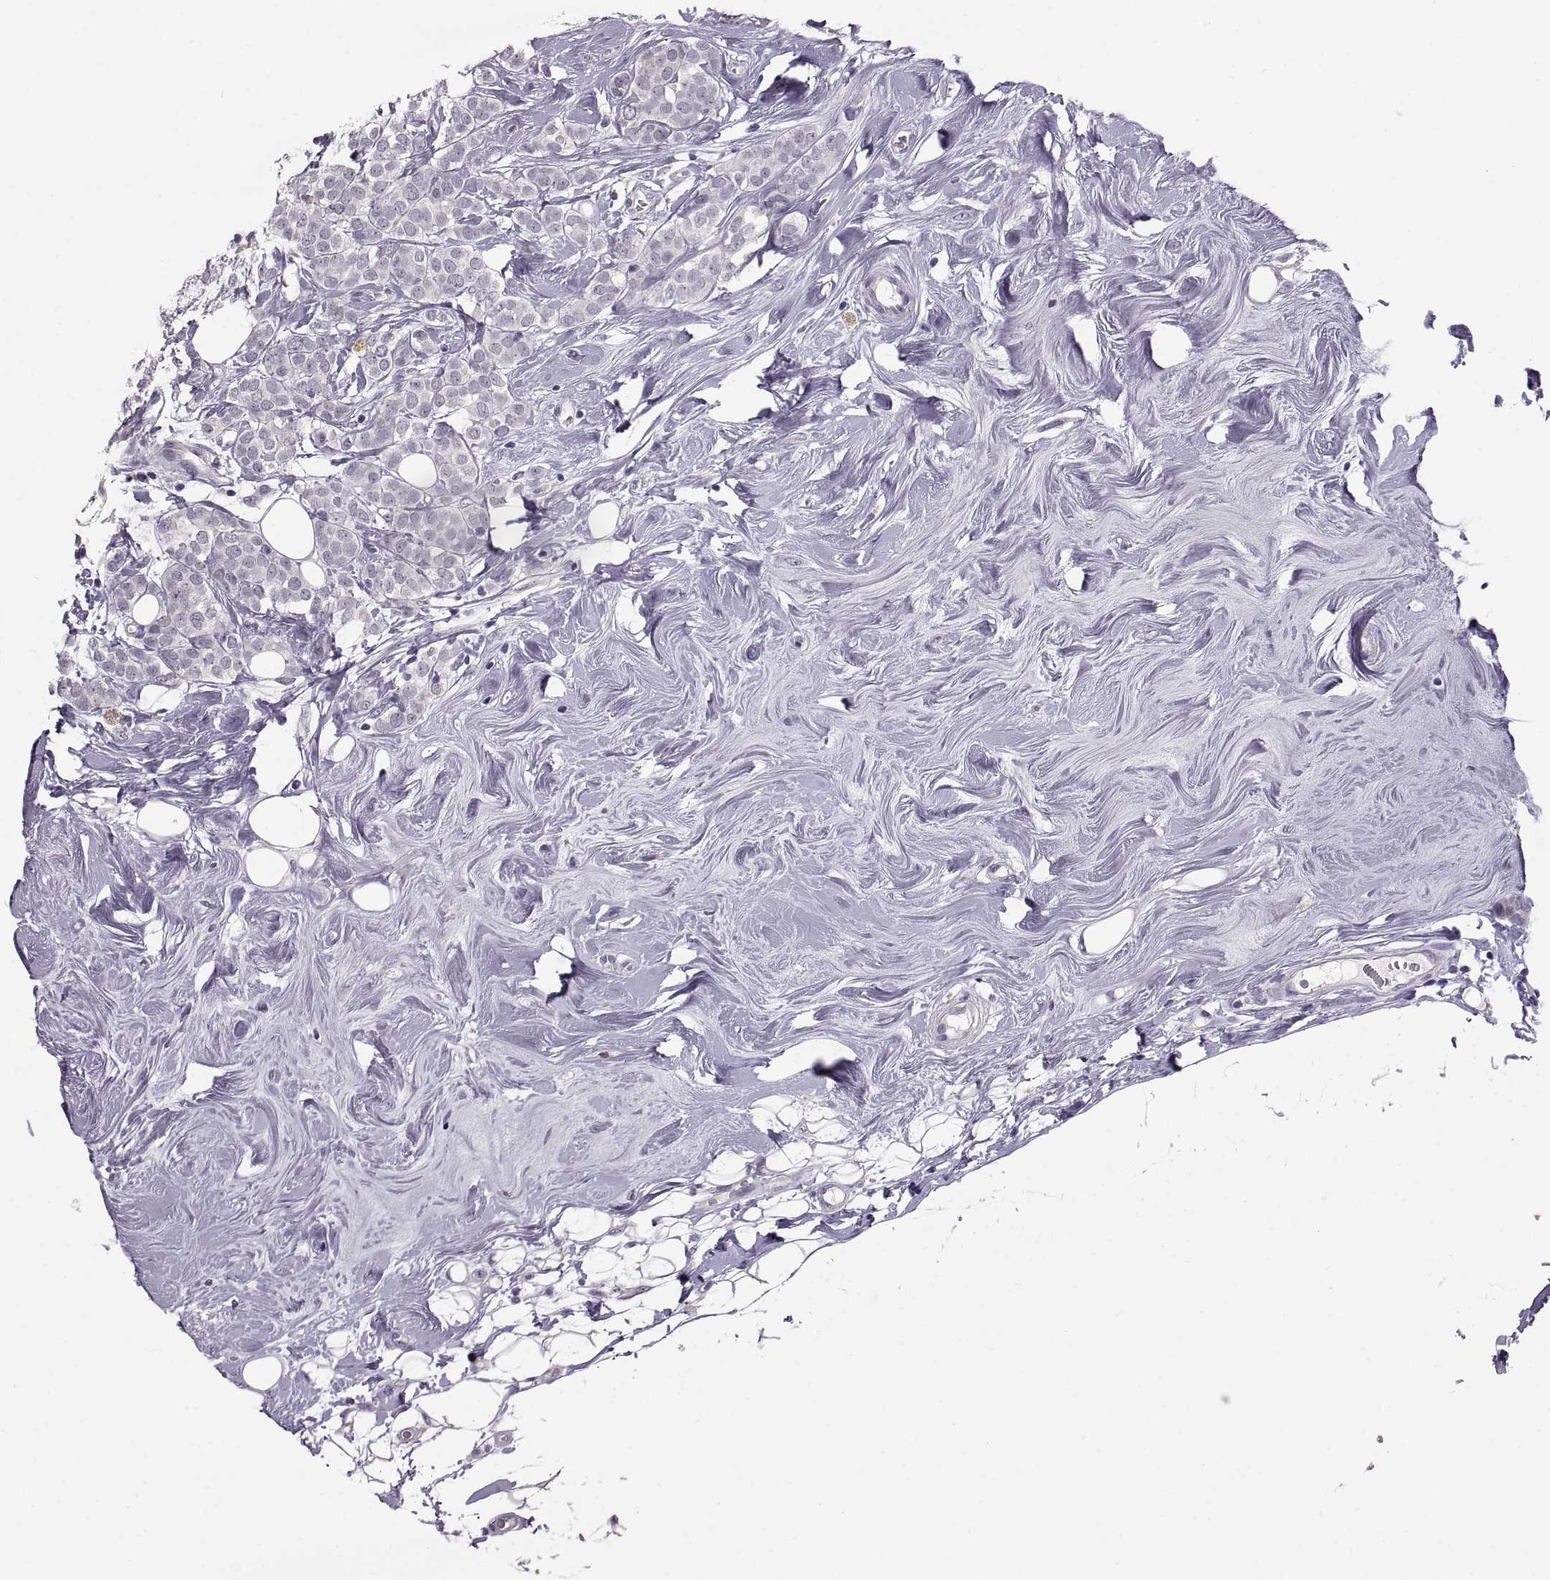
{"staining": {"intensity": "negative", "quantity": "none", "location": "none"}, "tissue": "breast cancer", "cell_type": "Tumor cells", "image_type": "cancer", "snomed": [{"axis": "morphology", "description": "Lobular carcinoma"}, {"axis": "topography", "description": "Breast"}], "caption": "Protein analysis of breast lobular carcinoma exhibits no significant staining in tumor cells. (DAB immunohistochemistry (IHC), high magnification).", "gene": "MAGEB18", "patient": {"sex": "female", "age": 49}}